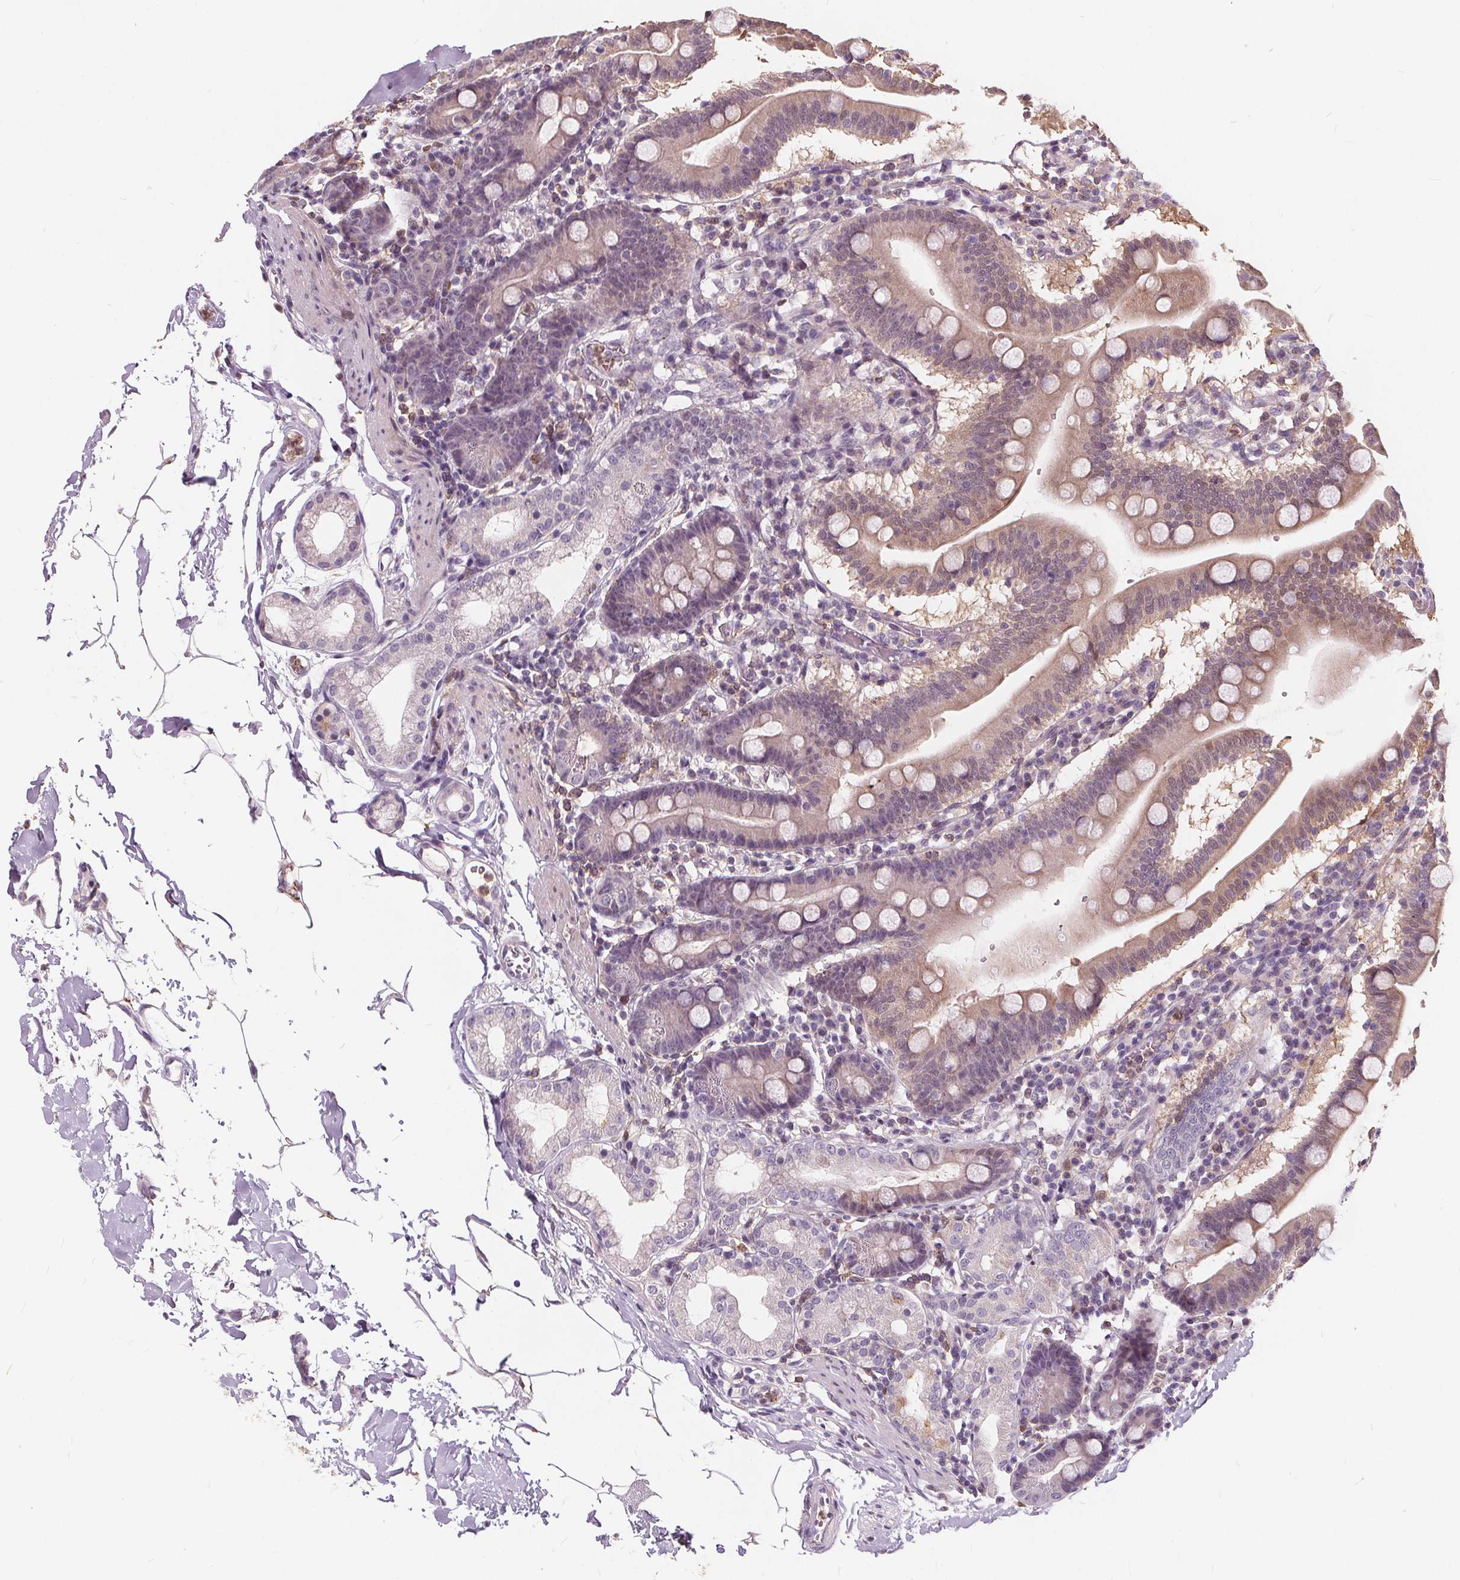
{"staining": {"intensity": "weak", "quantity": "<25%", "location": "cytoplasmic/membranous"}, "tissue": "duodenum", "cell_type": "Glandular cells", "image_type": "normal", "snomed": [{"axis": "morphology", "description": "Normal tissue, NOS"}, {"axis": "topography", "description": "Pancreas"}, {"axis": "topography", "description": "Duodenum"}], "caption": "Duodenum stained for a protein using IHC exhibits no staining glandular cells.", "gene": "HAAO", "patient": {"sex": "male", "age": 59}}